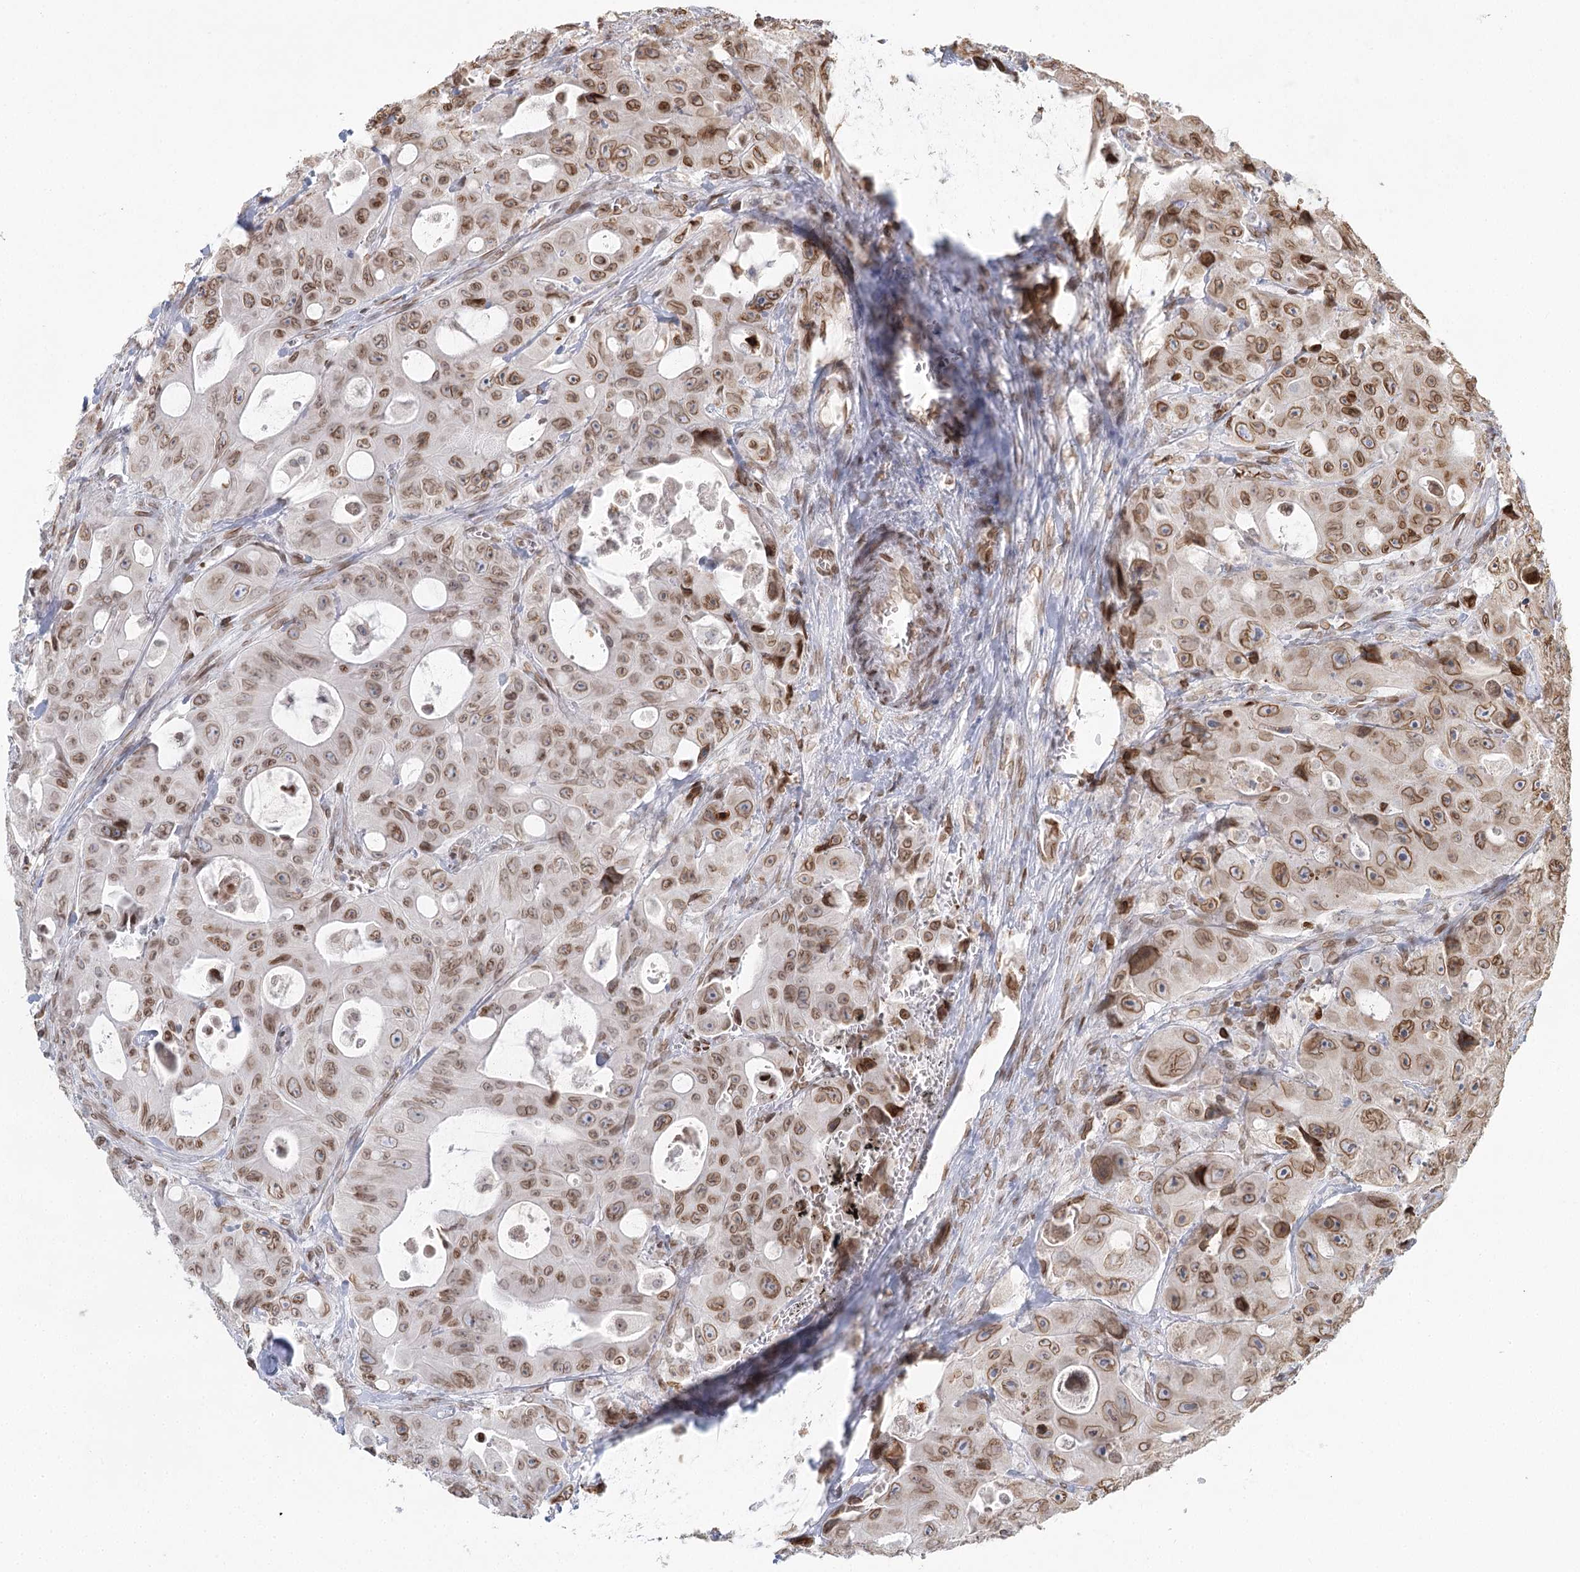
{"staining": {"intensity": "moderate", "quantity": ">75%", "location": "cytoplasmic/membranous,nuclear"}, "tissue": "colorectal cancer", "cell_type": "Tumor cells", "image_type": "cancer", "snomed": [{"axis": "morphology", "description": "Adenocarcinoma, NOS"}, {"axis": "topography", "description": "Colon"}], "caption": "Immunohistochemical staining of human colorectal adenocarcinoma demonstrates moderate cytoplasmic/membranous and nuclear protein positivity in about >75% of tumor cells.", "gene": "VWA5A", "patient": {"sex": "female", "age": 46}}